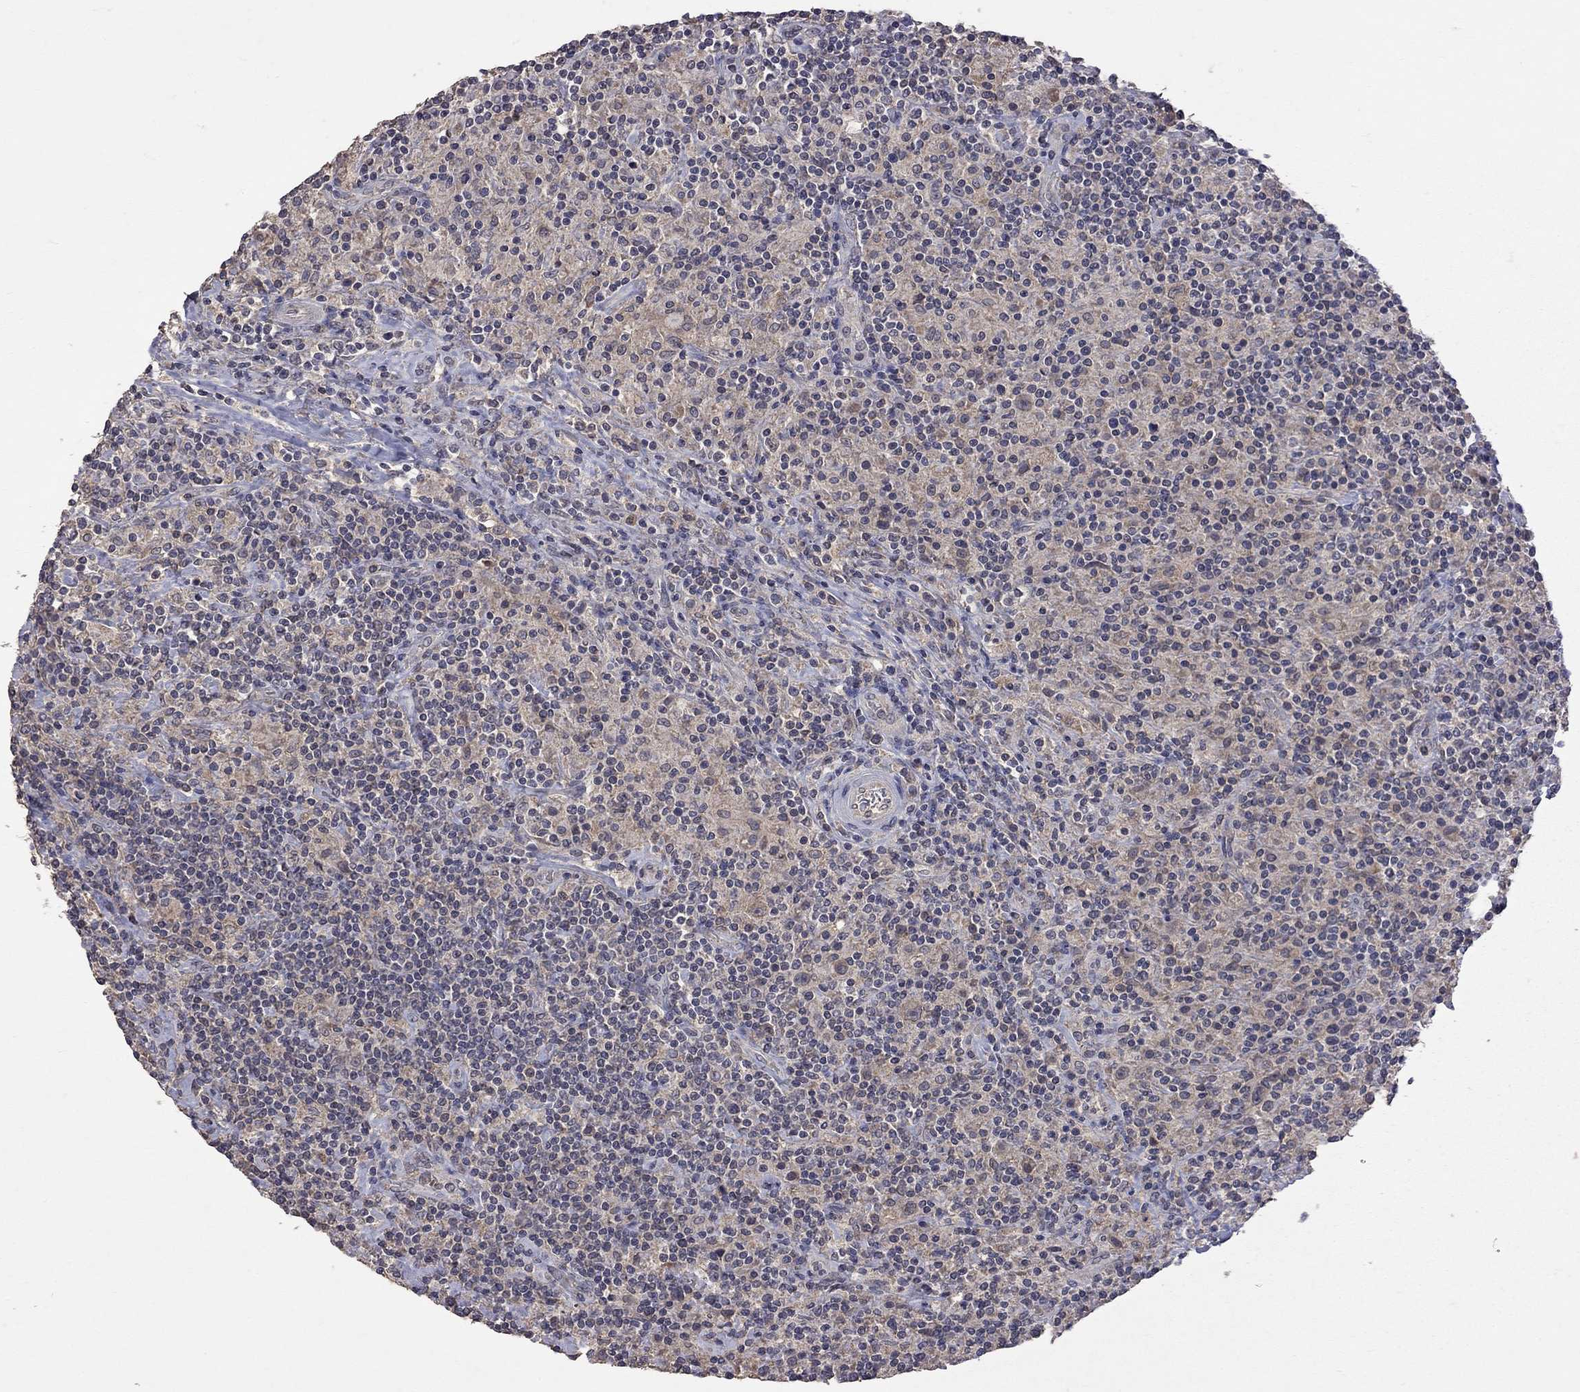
{"staining": {"intensity": "negative", "quantity": "none", "location": "none"}, "tissue": "lymphoma", "cell_type": "Tumor cells", "image_type": "cancer", "snomed": [{"axis": "morphology", "description": "Hodgkin's disease, NOS"}, {"axis": "topography", "description": "Lymph node"}], "caption": "Immunohistochemical staining of human Hodgkin's disease reveals no significant expression in tumor cells.", "gene": "HTR6", "patient": {"sex": "male", "age": 70}}